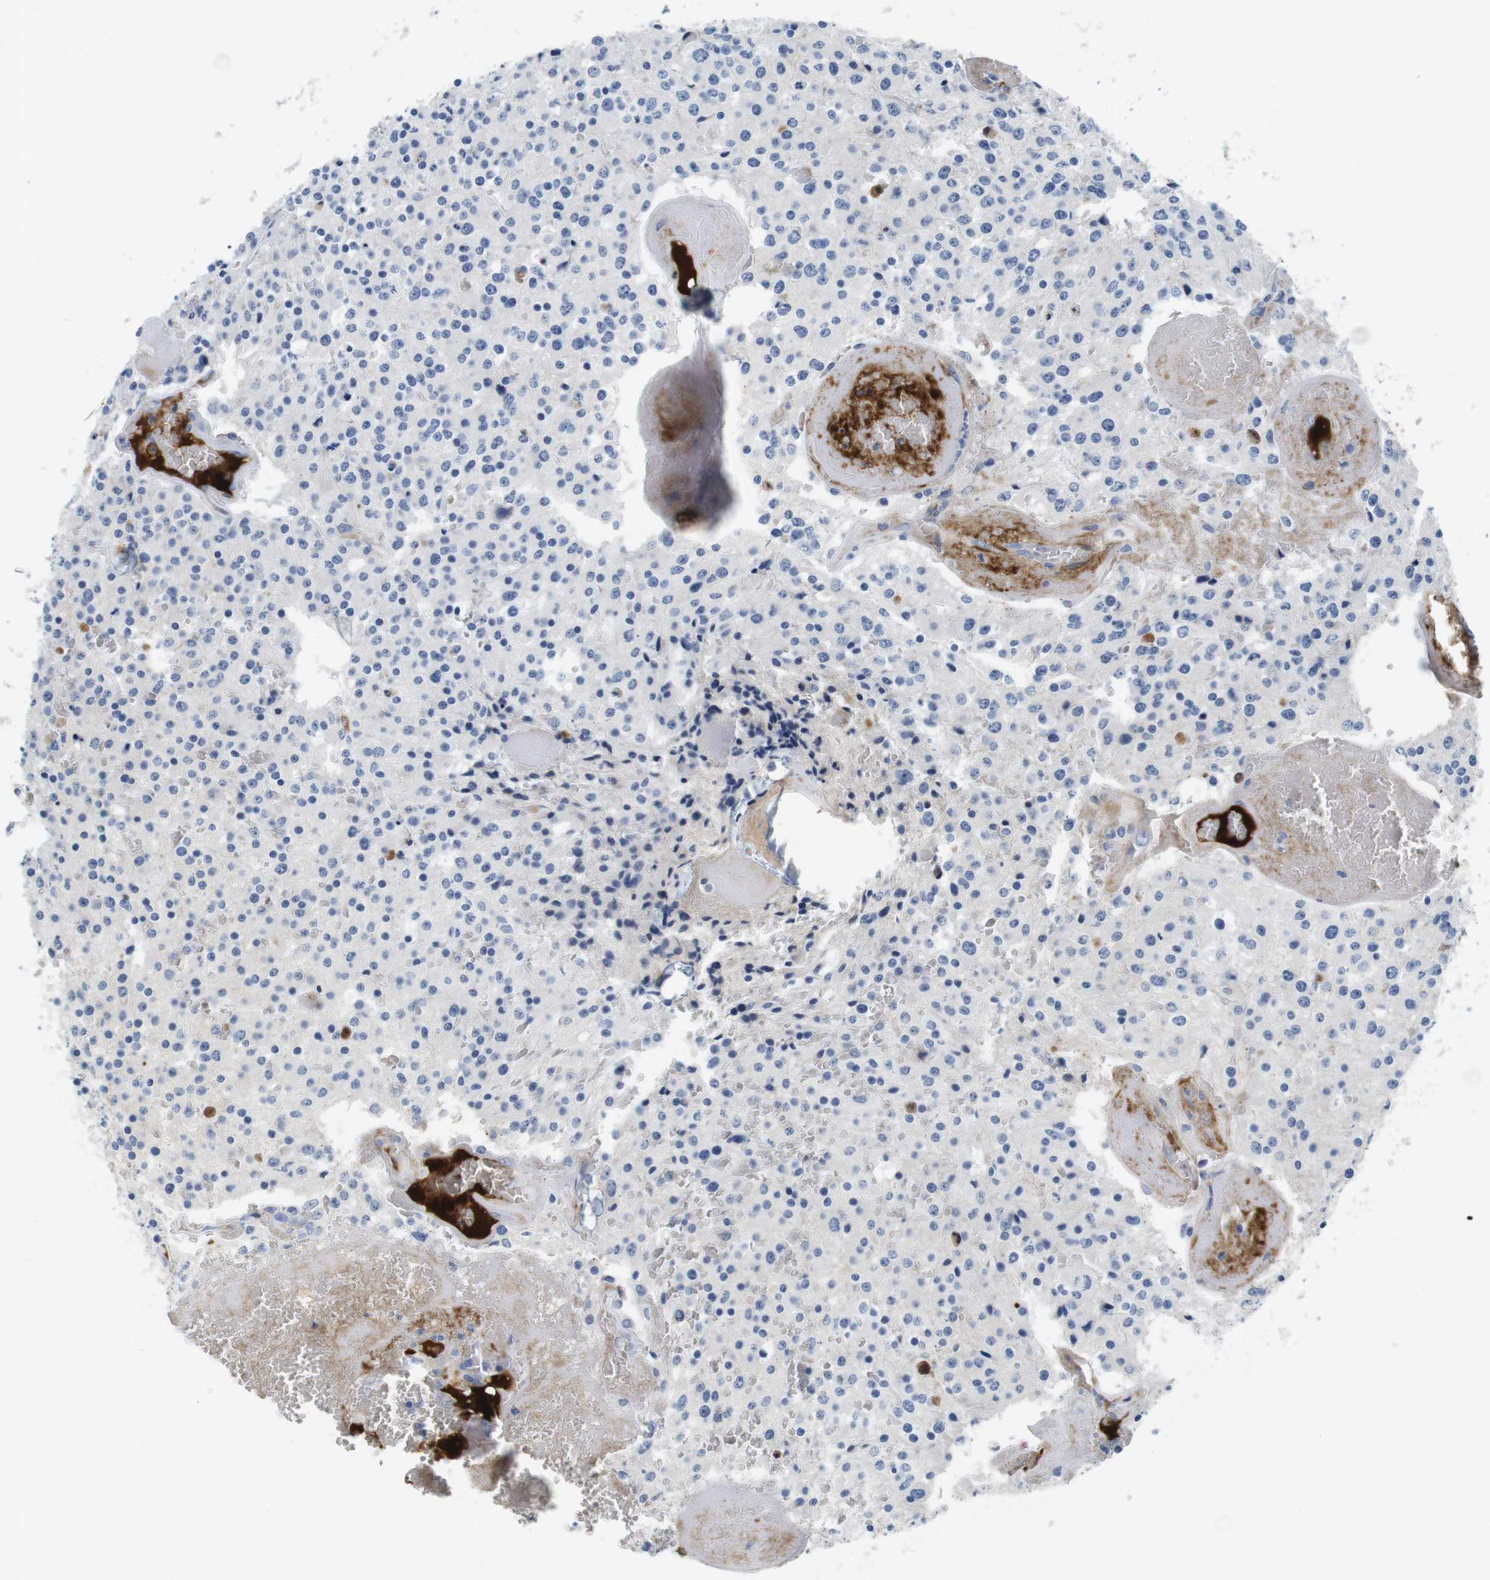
{"staining": {"intensity": "negative", "quantity": "none", "location": "none"}, "tissue": "glioma", "cell_type": "Tumor cells", "image_type": "cancer", "snomed": [{"axis": "morphology", "description": "Glioma, malignant, Low grade"}, {"axis": "topography", "description": "Brain"}], "caption": "Histopathology image shows no significant protein positivity in tumor cells of glioma.", "gene": "IGKC", "patient": {"sex": "male", "age": 58}}